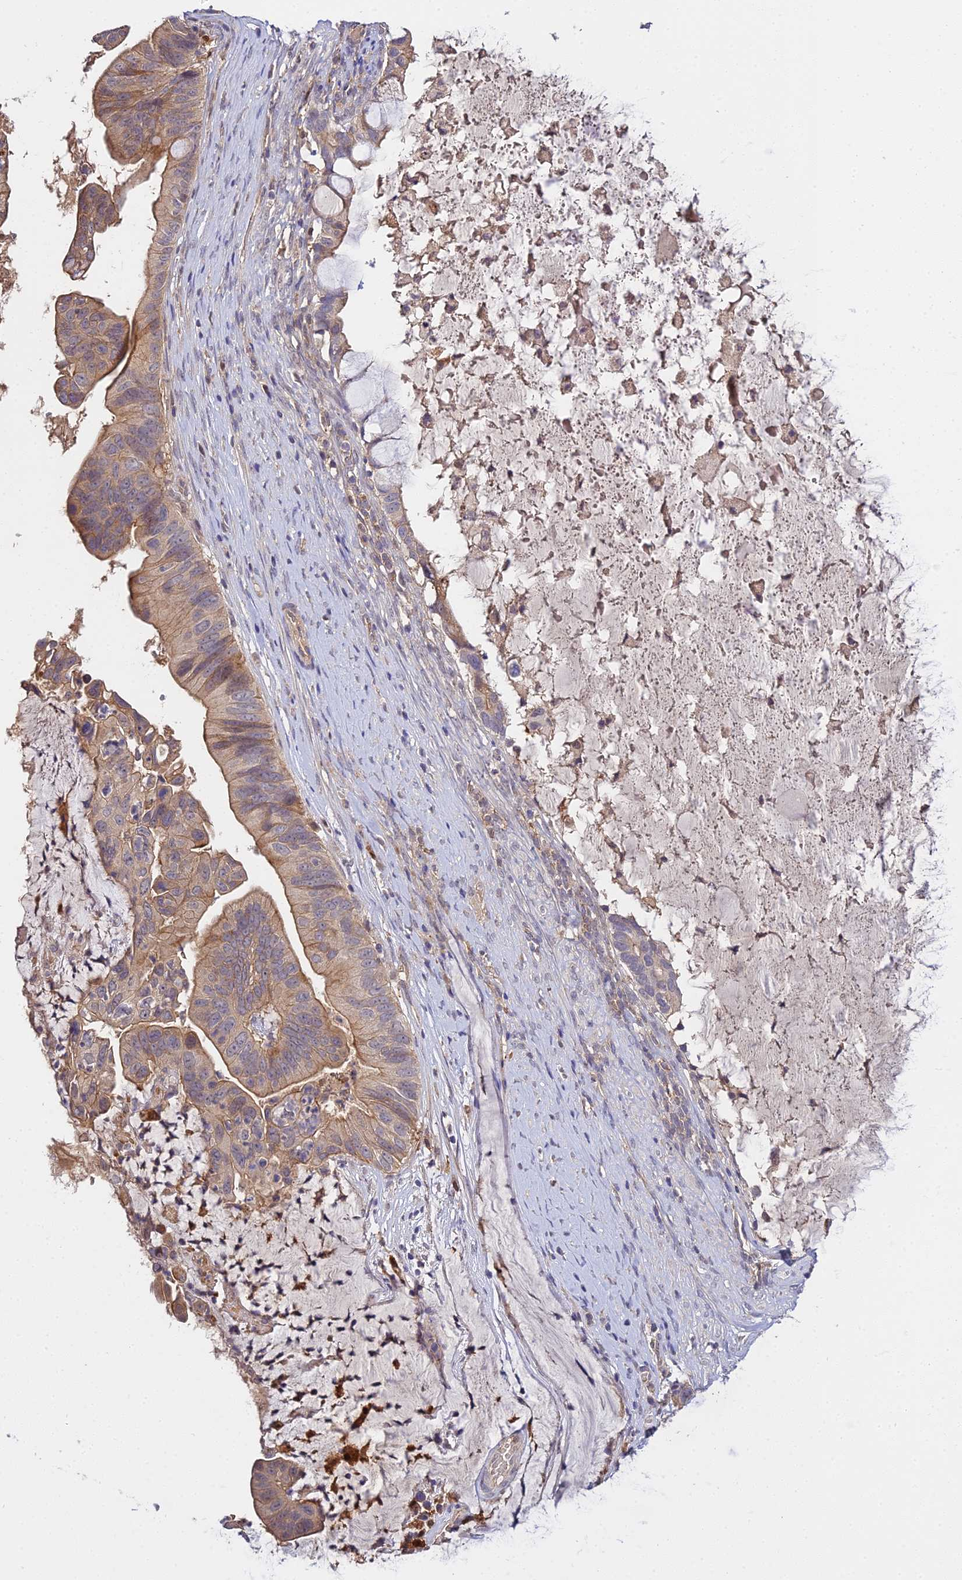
{"staining": {"intensity": "weak", "quantity": ">75%", "location": "cytoplasmic/membranous"}, "tissue": "ovarian cancer", "cell_type": "Tumor cells", "image_type": "cancer", "snomed": [{"axis": "morphology", "description": "Cystadenocarcinoma, mucinous, NOS"}, {"axis": "topography", "description": "Ovary"}], "caption": "The immunohistochemical stain labels weak cytoplasmic/membranous staining in tumor cells of mucinous cystadenocarcinoma (ovarian) tissue.", "gene": "ZBED8", "patient": {"sex": "female", "age": 61}}